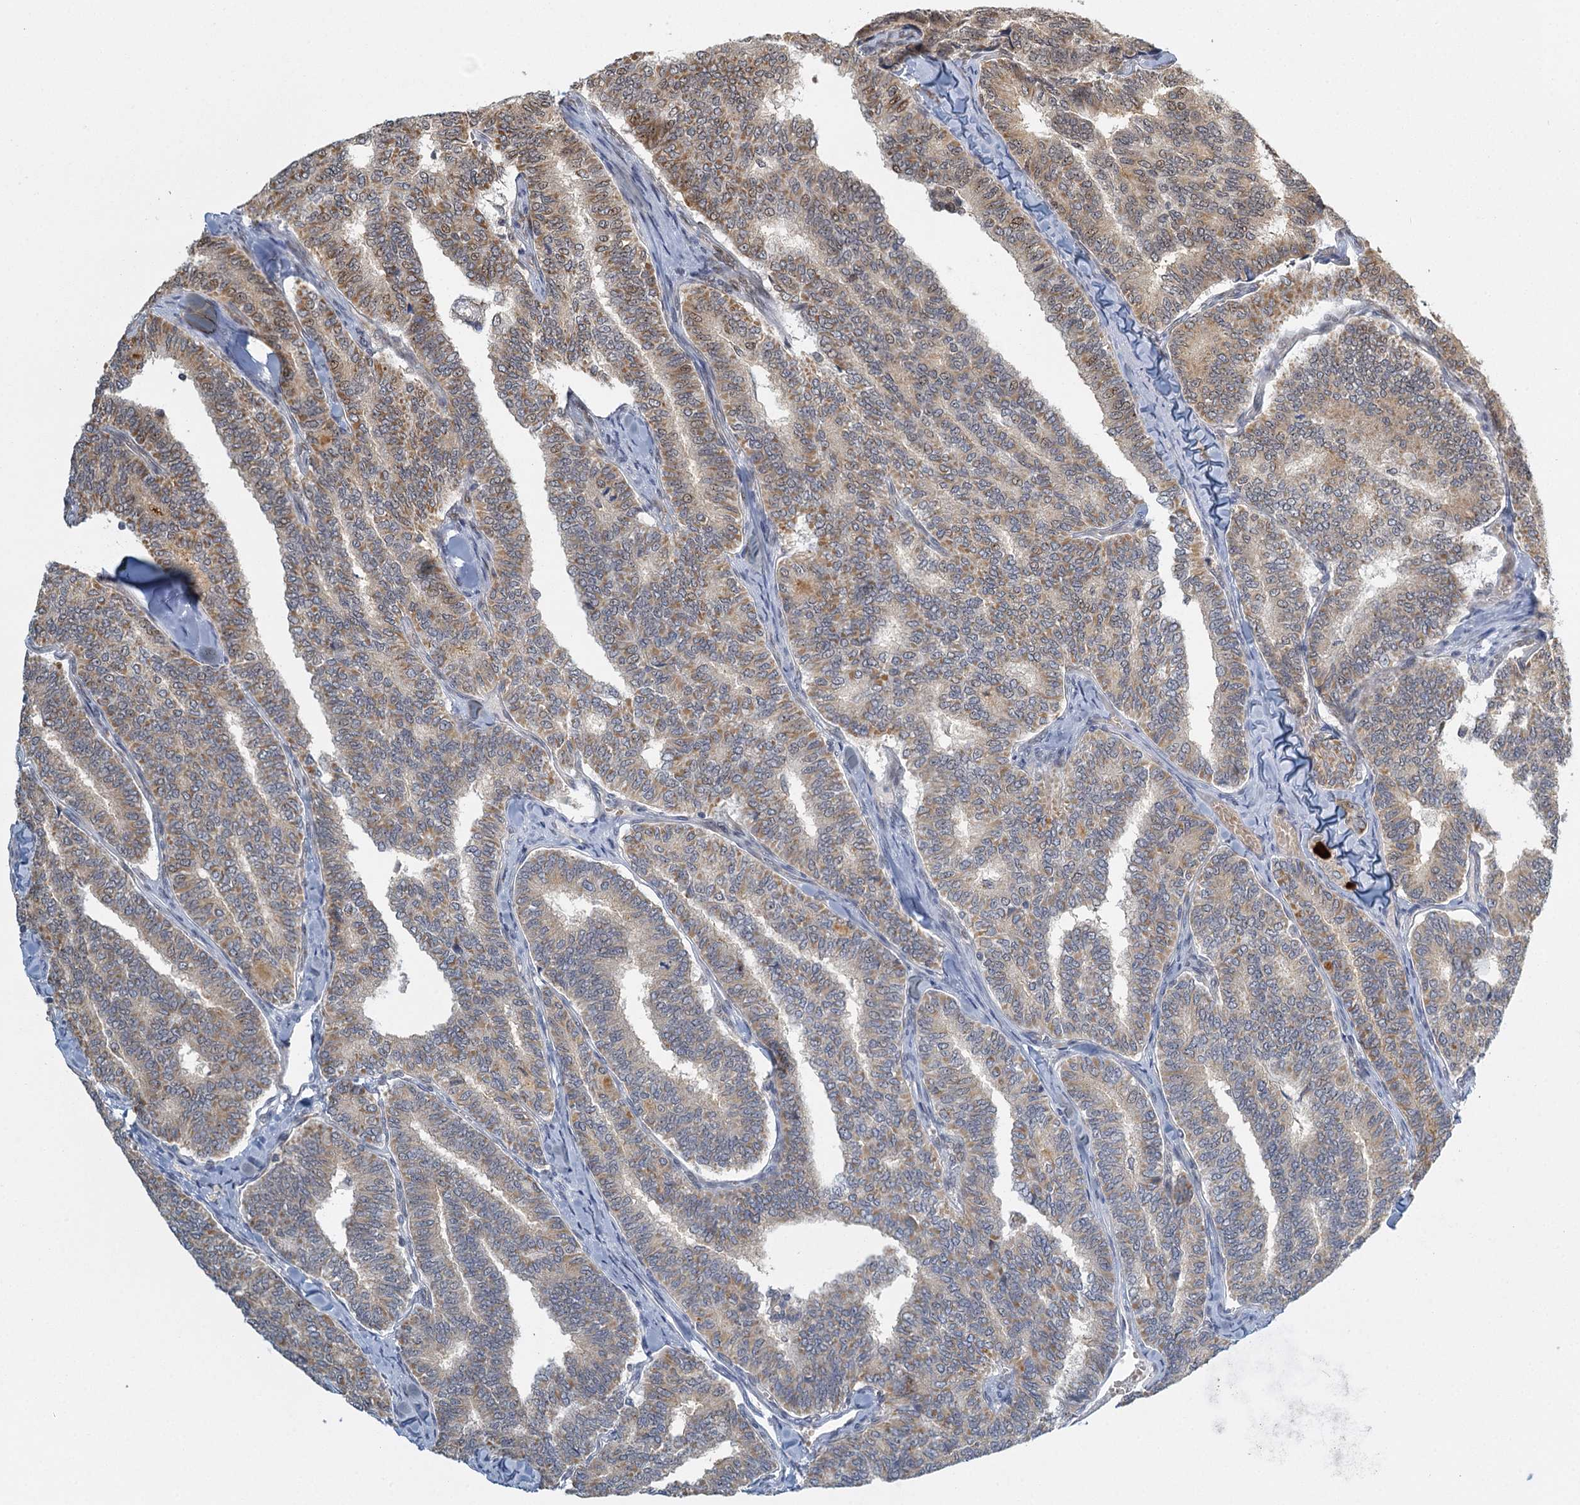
{"staining": {"intensity": "moderate", "quantity": "25%-75%", "location": "cytoplasmic/membranous"}, "tissue": "thyroid cancer", "cell_type": "Tumor cells", "image_type": "cancer", "snomed": [{"axis": "morphology", "description": "Papillary adenocarcinoma, NOS"}, {"axis": "topography", "description": "Thyroid gland"}], "caption": "There is medium levels of moderate cytoplasmic/membranous staining in tumor cells of thyroid cancer (papillary adenocarcinoma), as demonstrated by immunohistochemical staining (brown color).", "gene": "TREX1", "patient": {"sex": "female", "age": 35}}